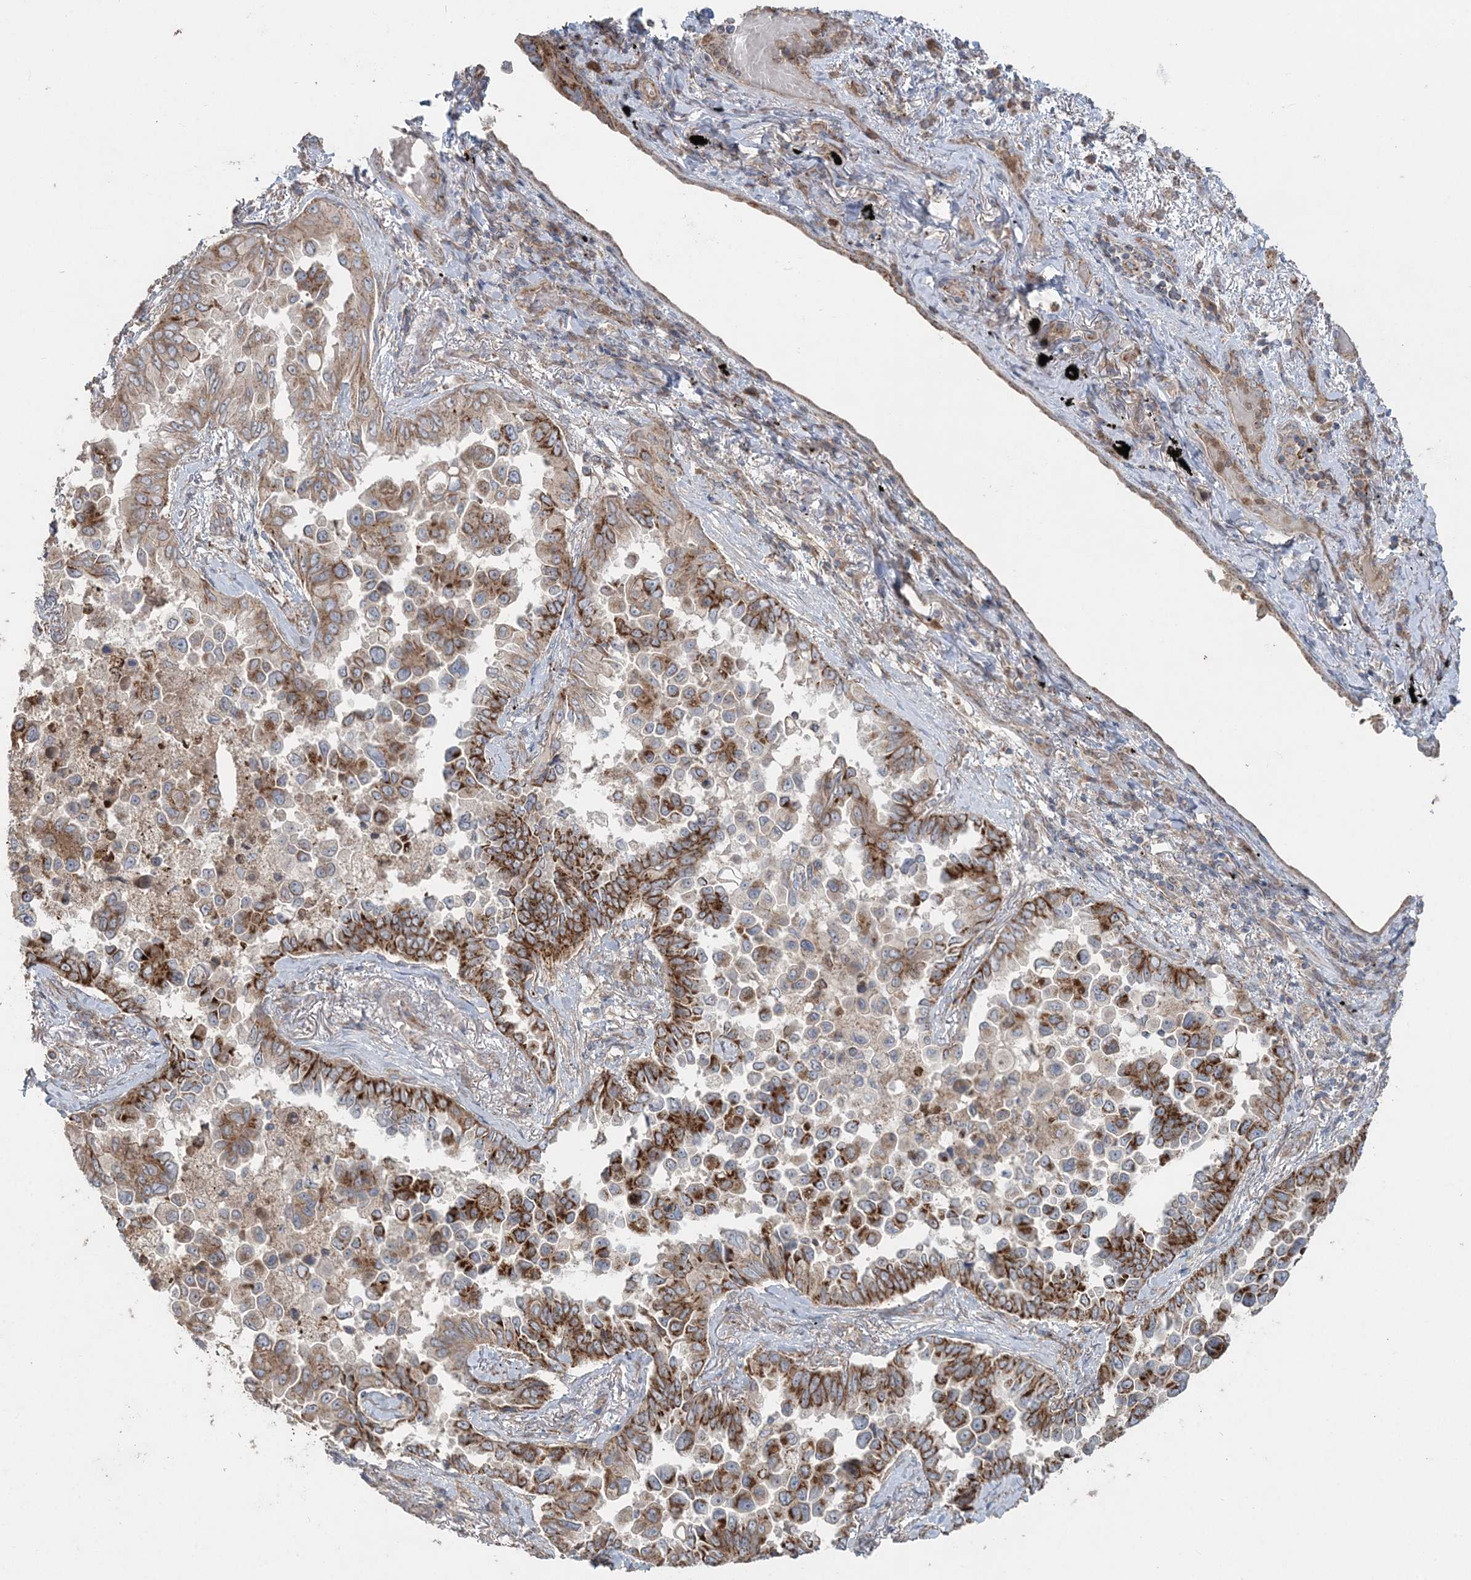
{"staining": {"intensity": "strong", "quantity": ">75%", "location": "cytoplasmic/membranous"}, "tissue": "lung cancer", "cell_type": "Tumor cells", "image_type": "cancer", "snomed": [{"axis": "morphology", "description": "Adenocarcinoma, NOS"}, {"axis": "topography", "description": "Lung"}], "caption": "DAB immunohistochemical staining of human lung cancer (adenocarcinoma) exhibits strong cytoplasmic/membranous protein positivity in approximately >75% of tumor cells.", "gene": "LRPPRC", "patient": {"sex": "female", "age": 67}}